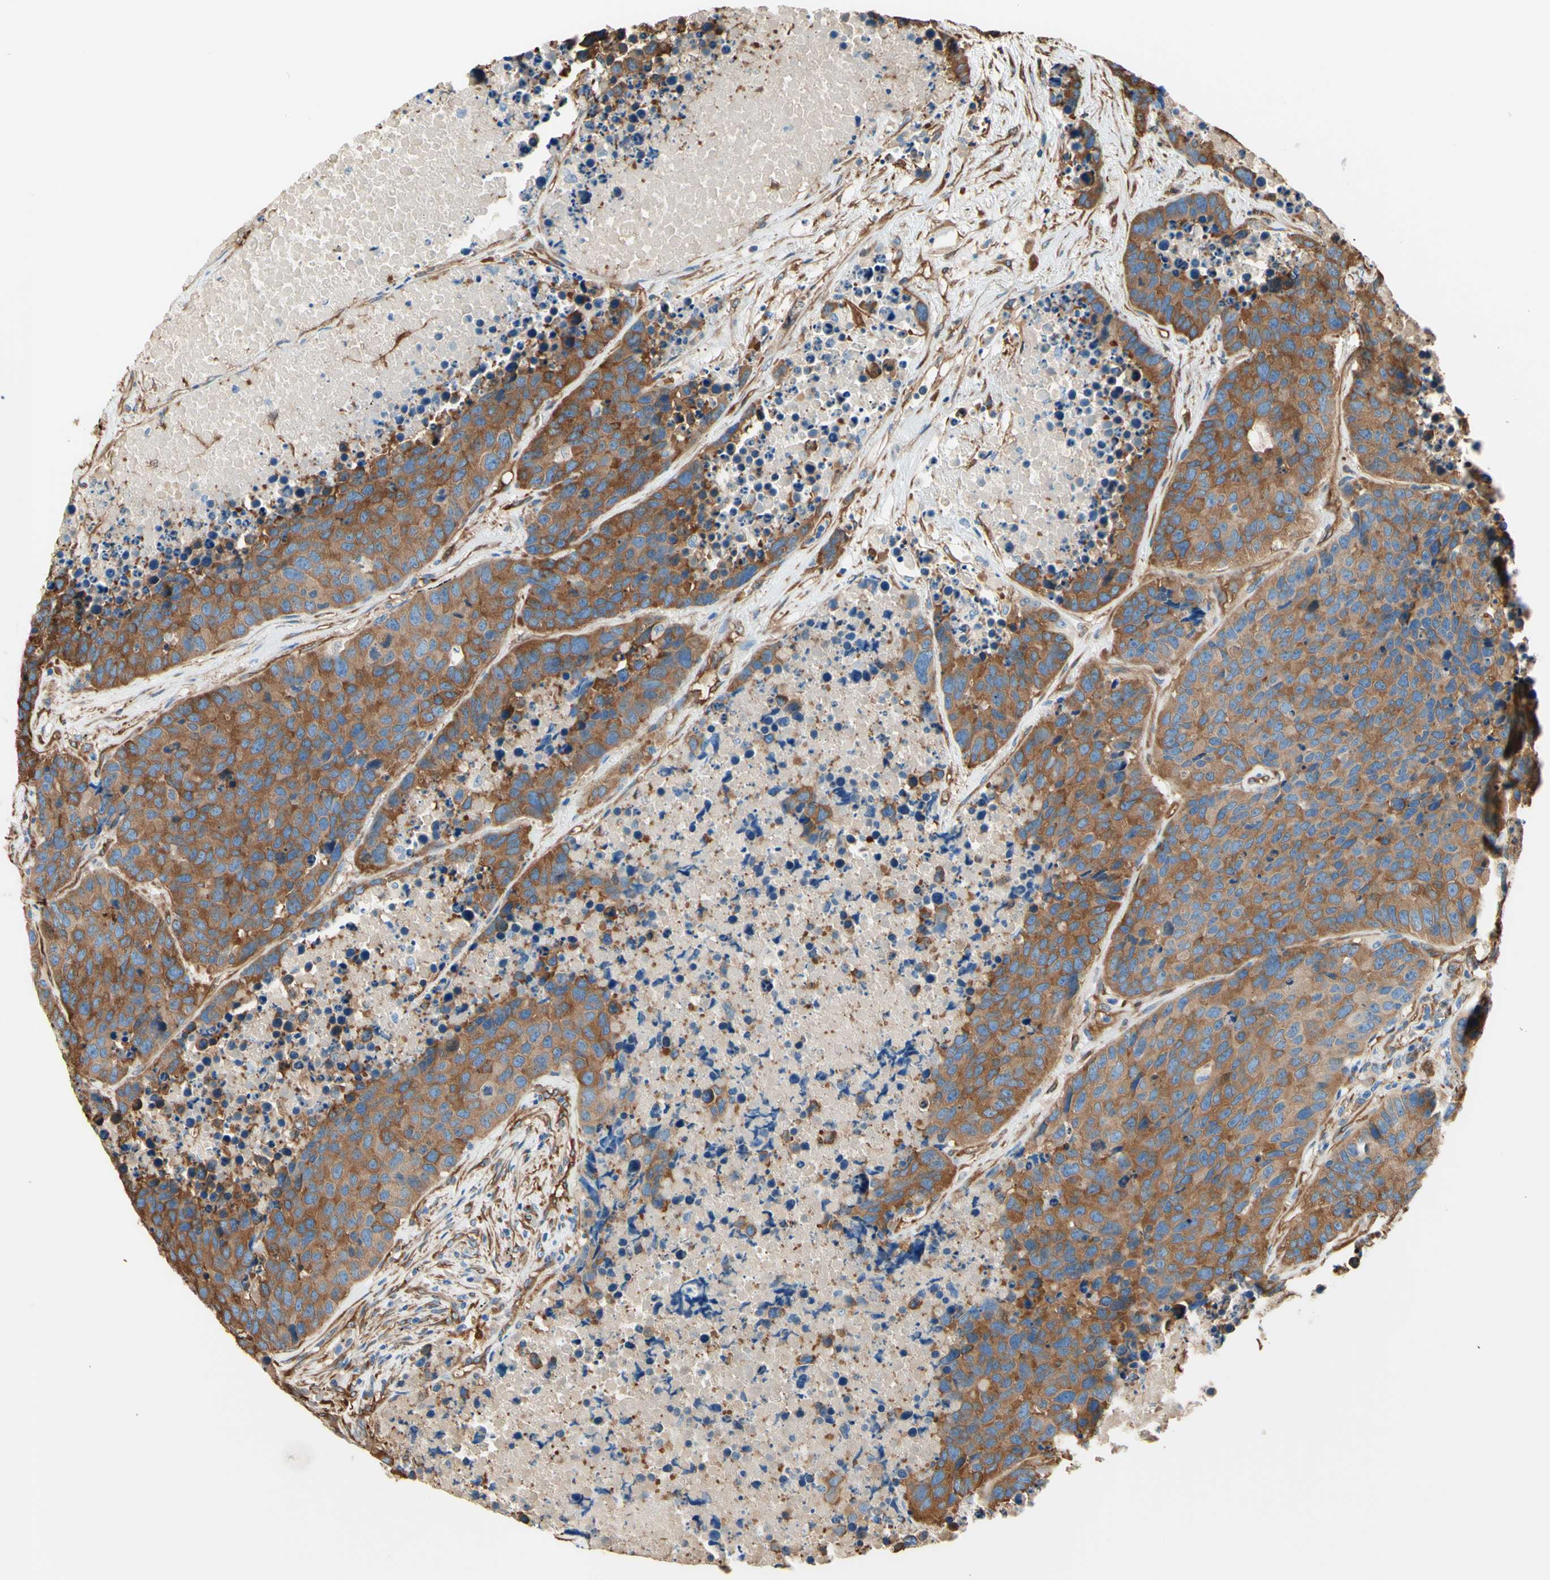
{"staining": {"intensity": "strong", "quantity": ">75%", "location": "cytoplasmic/membranous"}, "tissue": "carcinoid", "cell_type": "Tumor cells", "image_type": "cancer", "snomed": [{"axis": "morphology", "description": "Carcinoid, malignant, NOS"}, {"axis": "topography", "description": "Lung"}], "caption": "High-magnification brightfield microscopy of carcinoid (malignant) stained with DAB (brown) and counterstained with hematoxylin (blue). tumor cells exhibit strong cytoplasmic/membranous staining is seen in about>75% of cells.", "gene": "DPYSL3", "patient": {"sex": "male", "age": 60}}